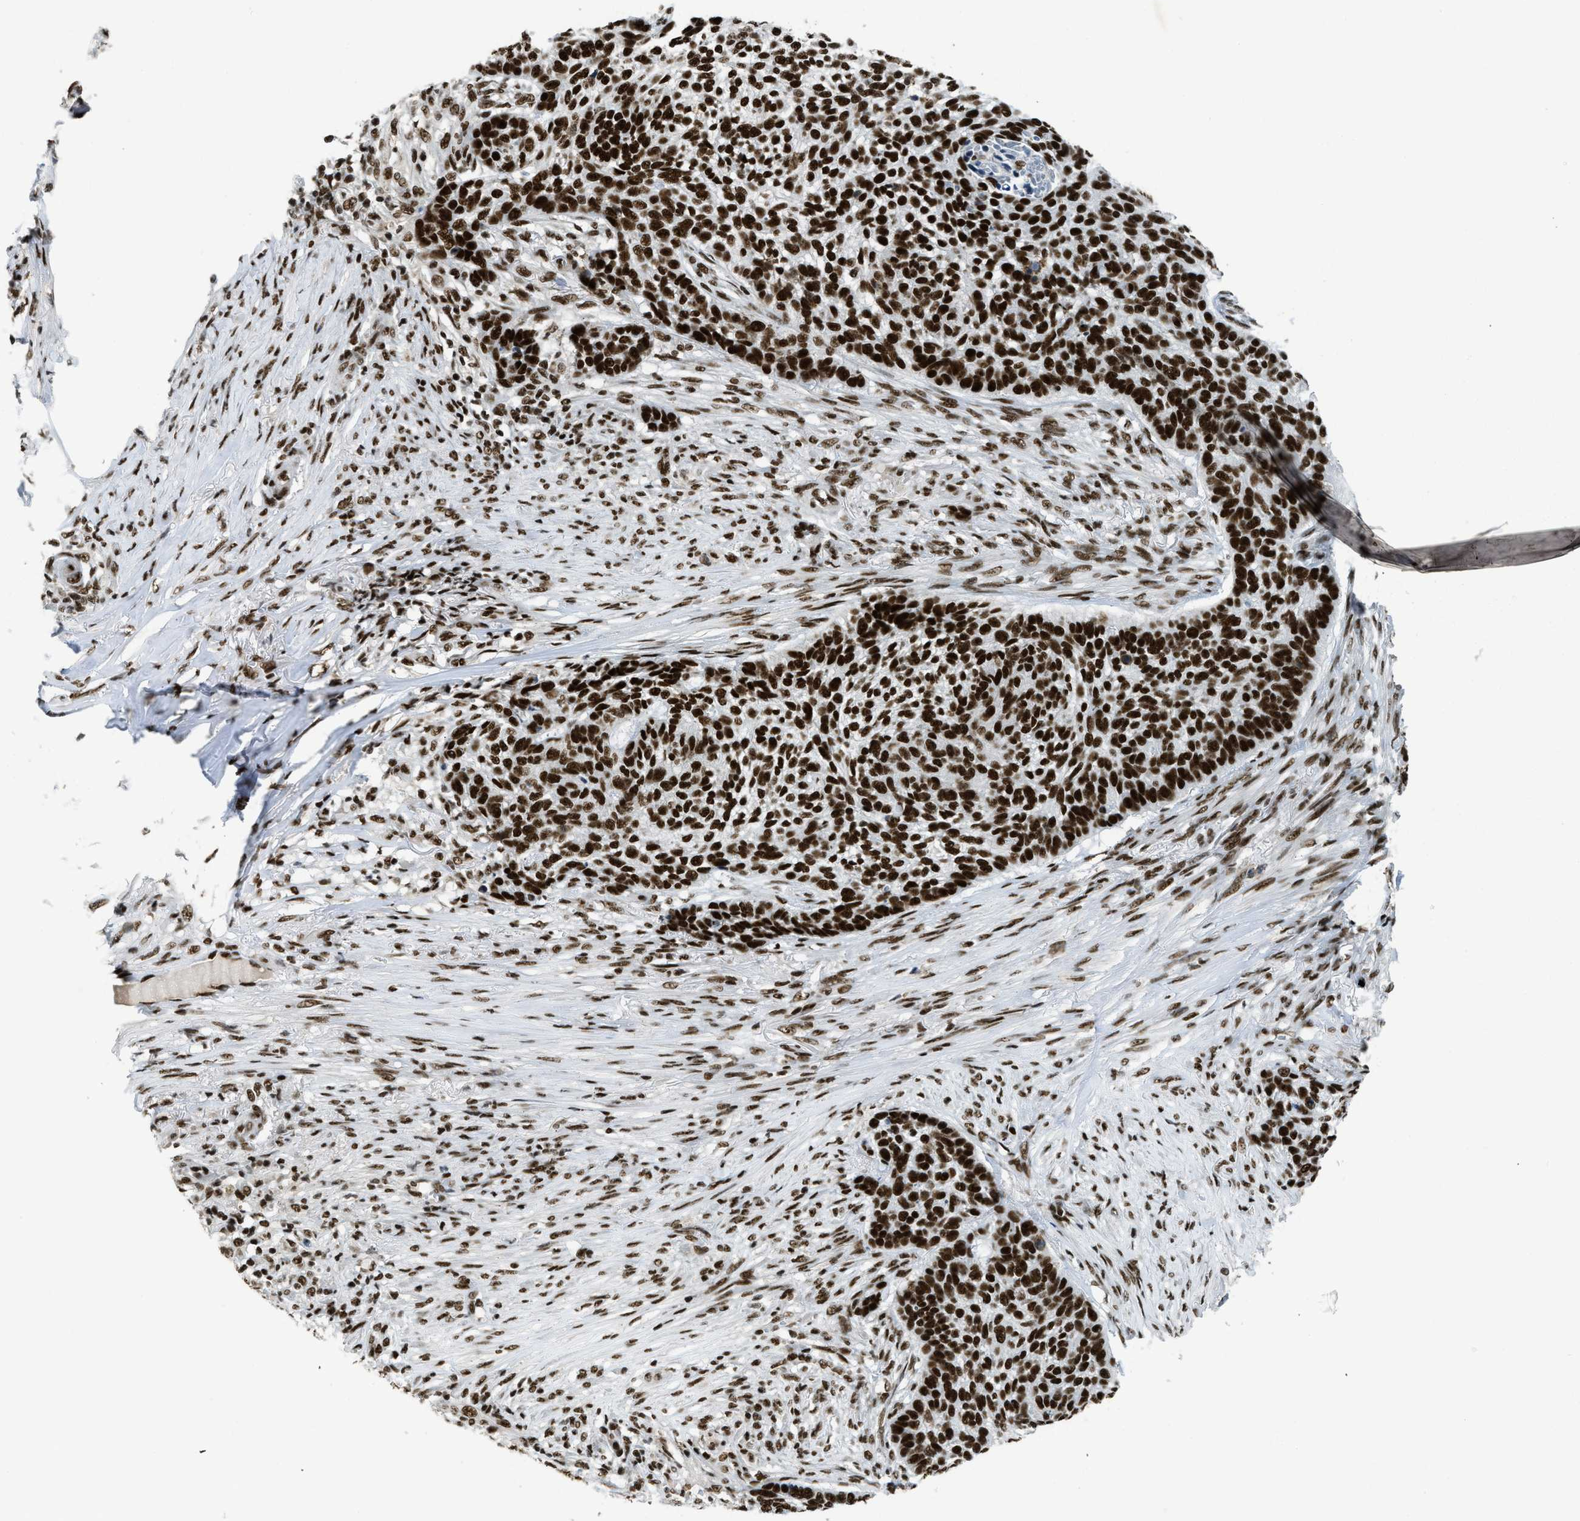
{"staining": {"intensity": "strong", "quantity": ">75%", "location": "nuclear"}, "tissue": "skin cancer", "cell_type": "Tumor cells", "image_type": "cancer", "snomed": [{"axis": "morphology", "description": "Basal cell carcinoma"}, {"axis": "topography", "description": "Skin"}], "caption": "Approximately >75% of tumor cells in human skin cancer demonstrate strong nuclear protein expression as visualized by brown immunohistochemical staining.", "gene": "SCAF4", "patient": {"sex": "male", "age": 85}}